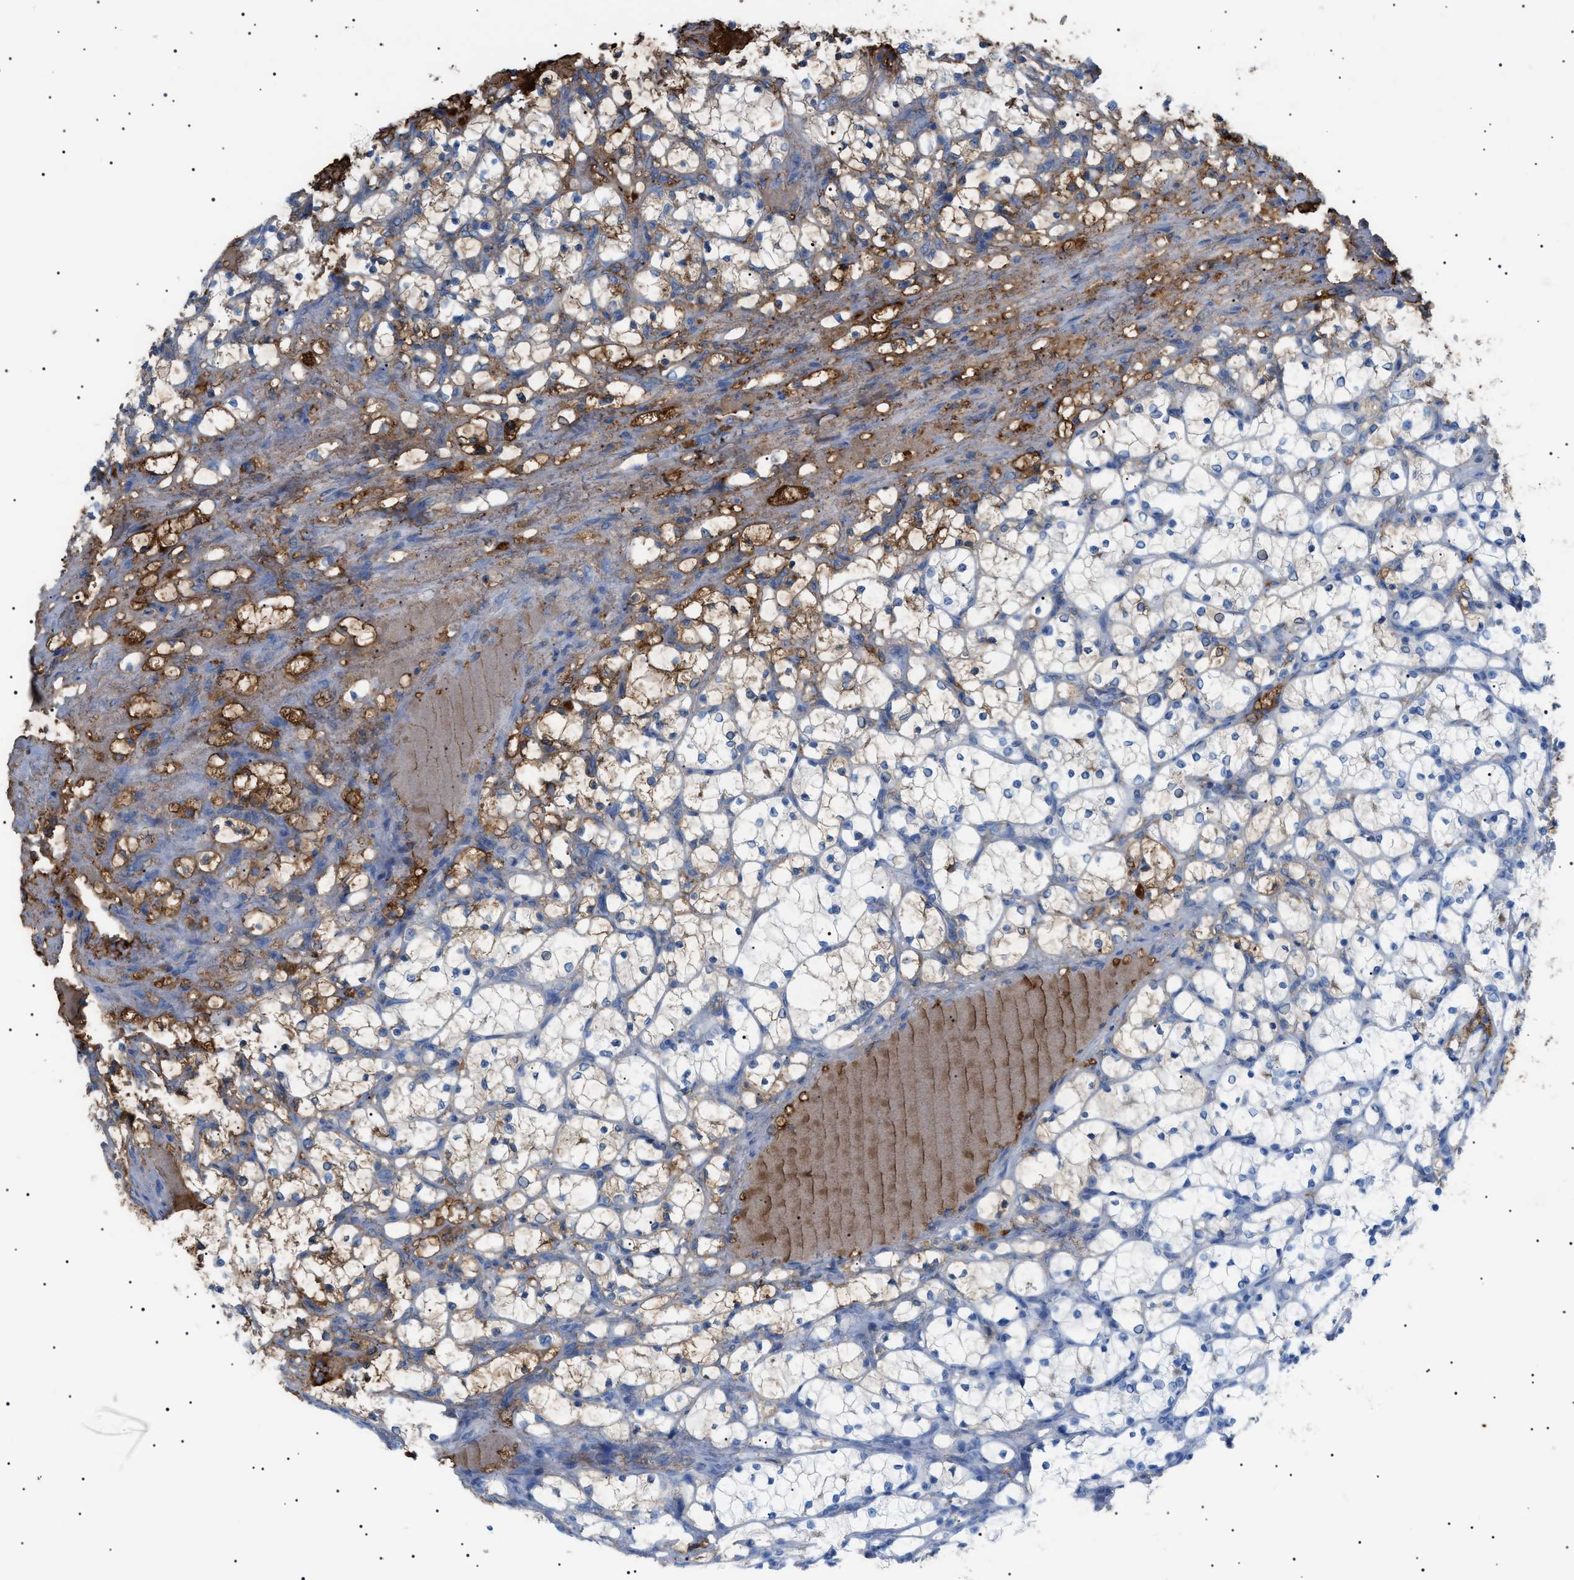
{"staining": {"intensity": "negative", "quantity": "none", "location": "none"}, "tissue": "renal cancer", "cell_type": "Tumor cells", "image_type": "cancer", "snomed": [{"axis": "morphology", "description": "Adenocarcinoma, NOS"}, {"axis": "topography", "description": "Kidney"}], "caption": "Human renal cancer stained for a protein using immunohistochemistry (IHC) displays no expression in tumor cells.", "gene": "LPA", "patient": {"sex": "female", "age": 69}}